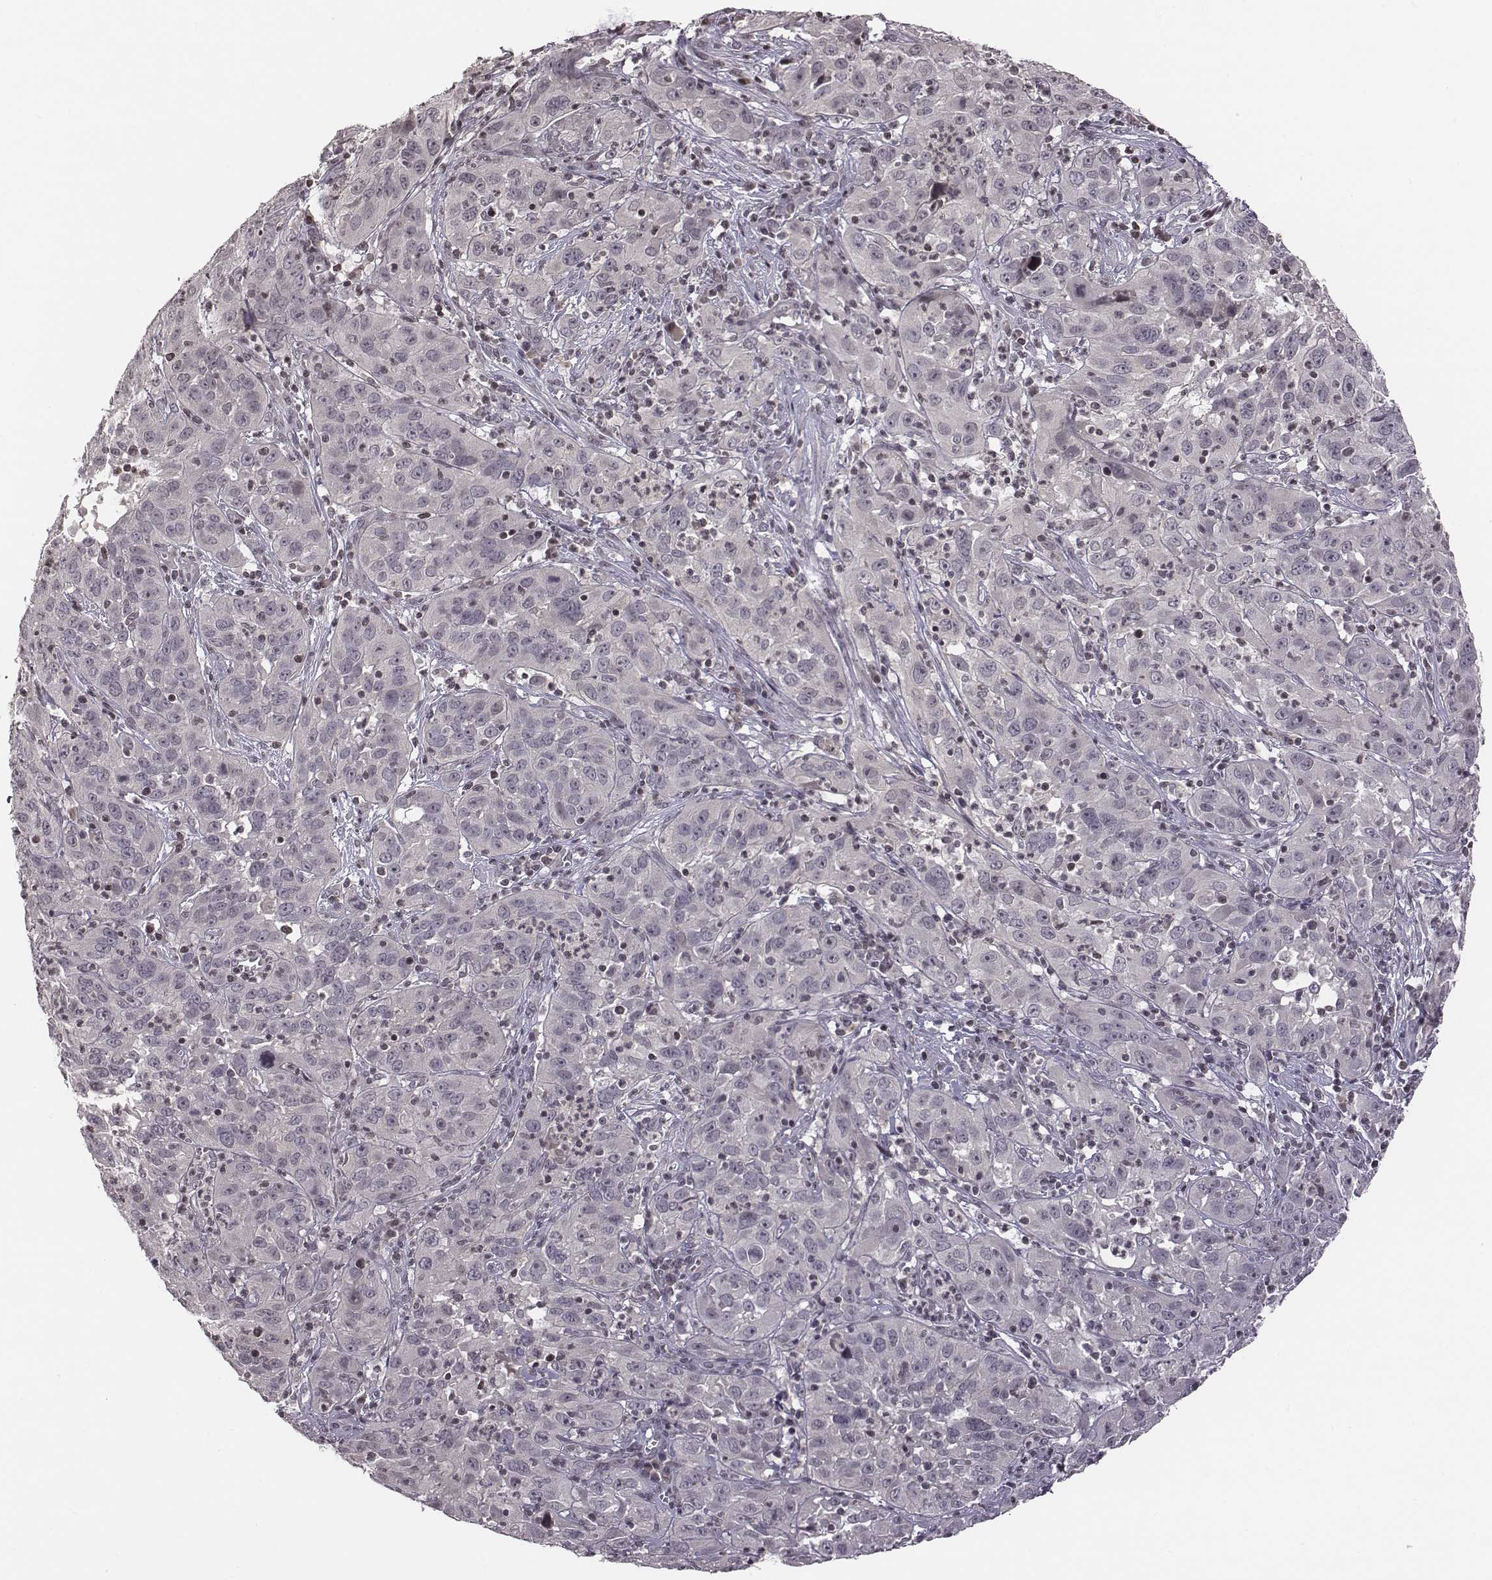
{"staining": {"intensity": "negative", "quantity": "none", "location": "none"}, "tissue": "cervical cancer", "cell_type": "Tumor cells", "image_type": "cancer", "snomed": [{"axis": "morphology", "description": "Squamous cell carcinoma, NOS"}, {"axis": "topography", "description": "Cervix"}], "caption": "Immunohistochemical staining of human squamous cell carcinoma (cervical) displays no significant expression in tumor cells. (Immunohistochemistry (ihc), brightfield microscopy, high magnification).", "gene": "GRM4", "patient": {"sex": "female", "age": 32}}